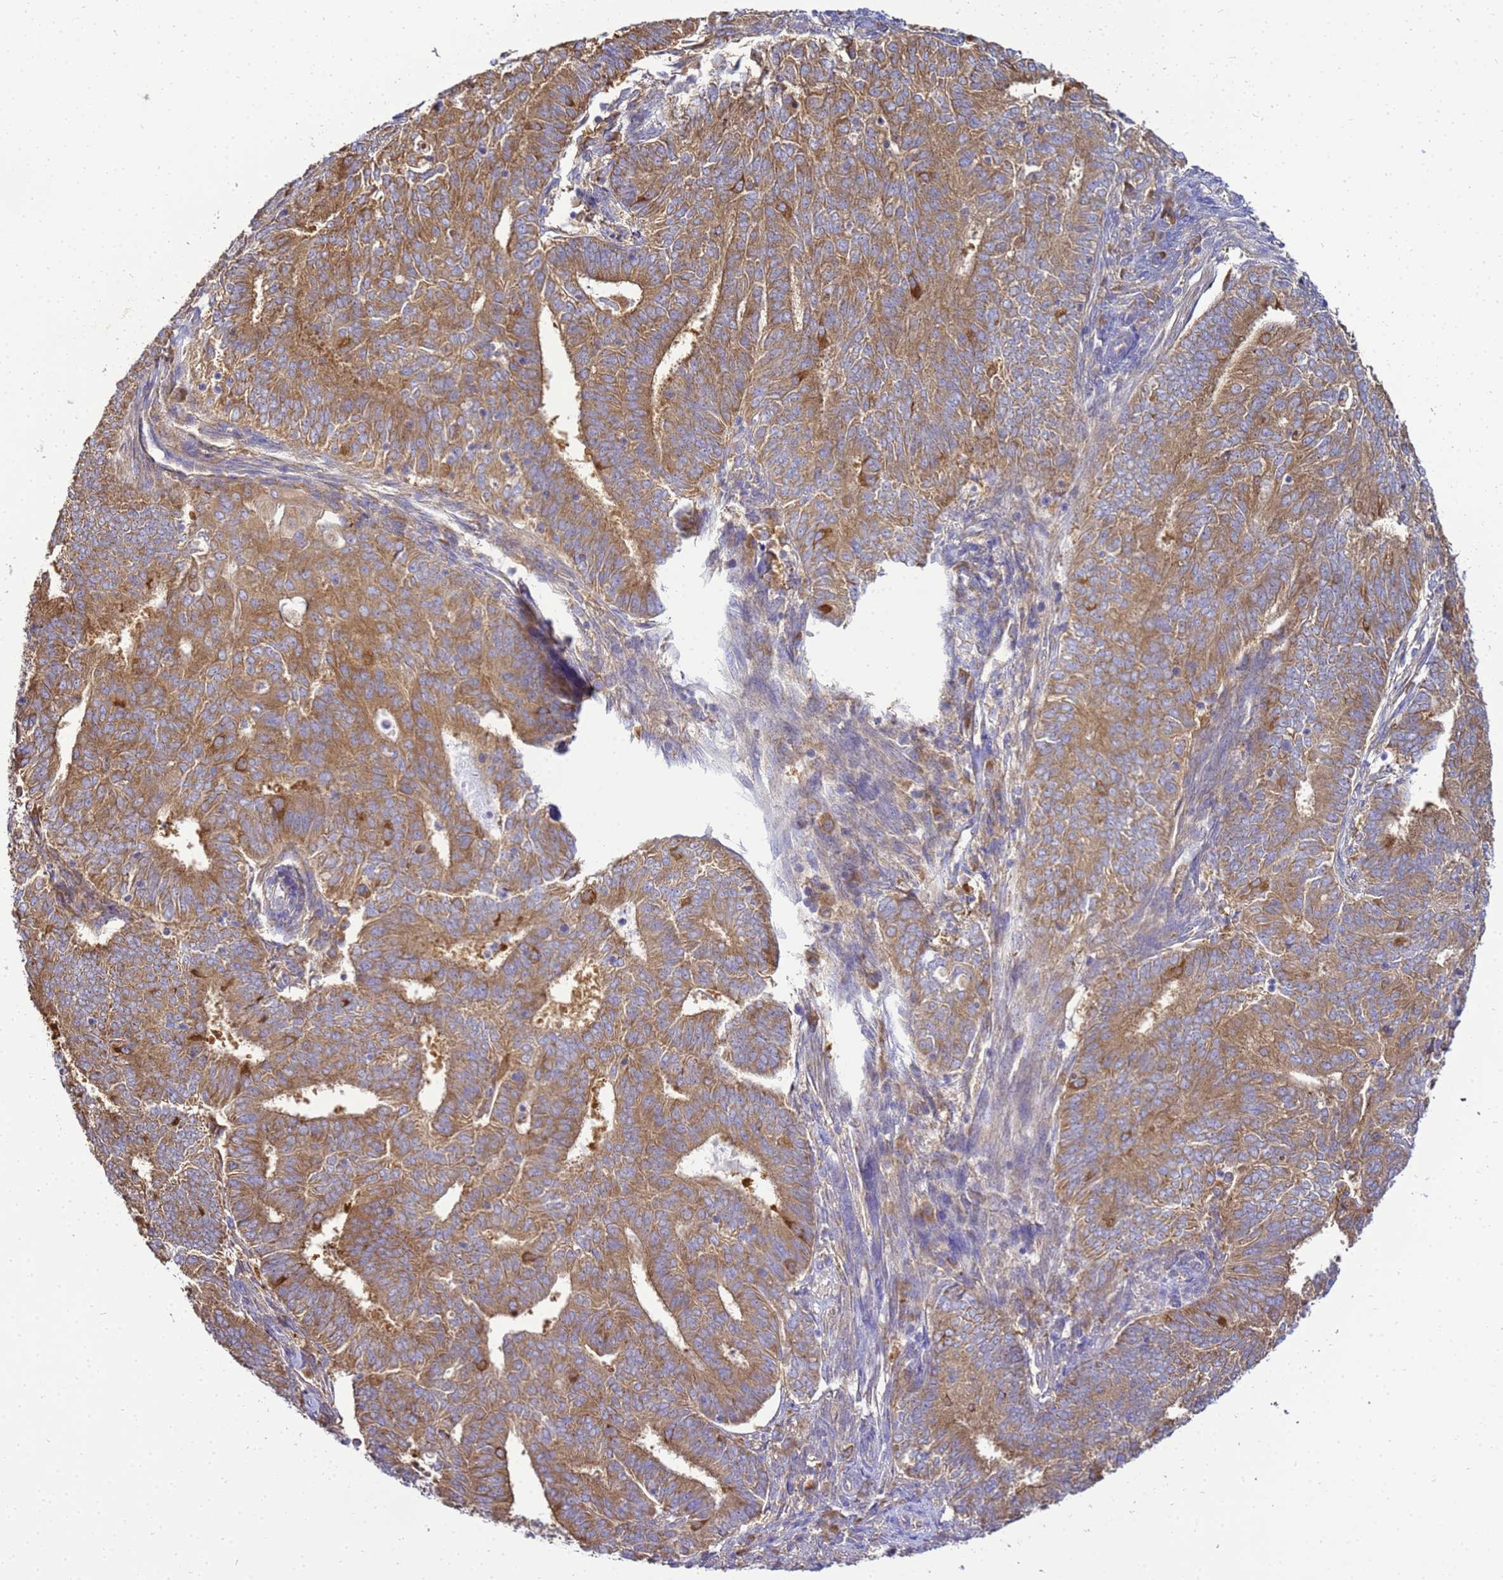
{"staining": {"intensity": "moderate", "quantity": ">75%", "location": "cytoplasmic/membranous"}, "tissue": "endometrial cancer", "cell_type": "Tumor cells", "image_type": "cancer", "snomed": [{"axis": "morphology", "description": "Adenocarcinoma, NOS"}, {"axis": "topography", "description": "Endometrium"}], "caption": "Tumor cells demonstrate medium levels of moderate cytoplasmic/membranous staining in about >75% of cells in endometrial adenocarcinoma. (Brightfield microscopy of DAB IHC at high magnification).", "gene": "NARS1", "patient": {"sex": "female", "age": 62}}